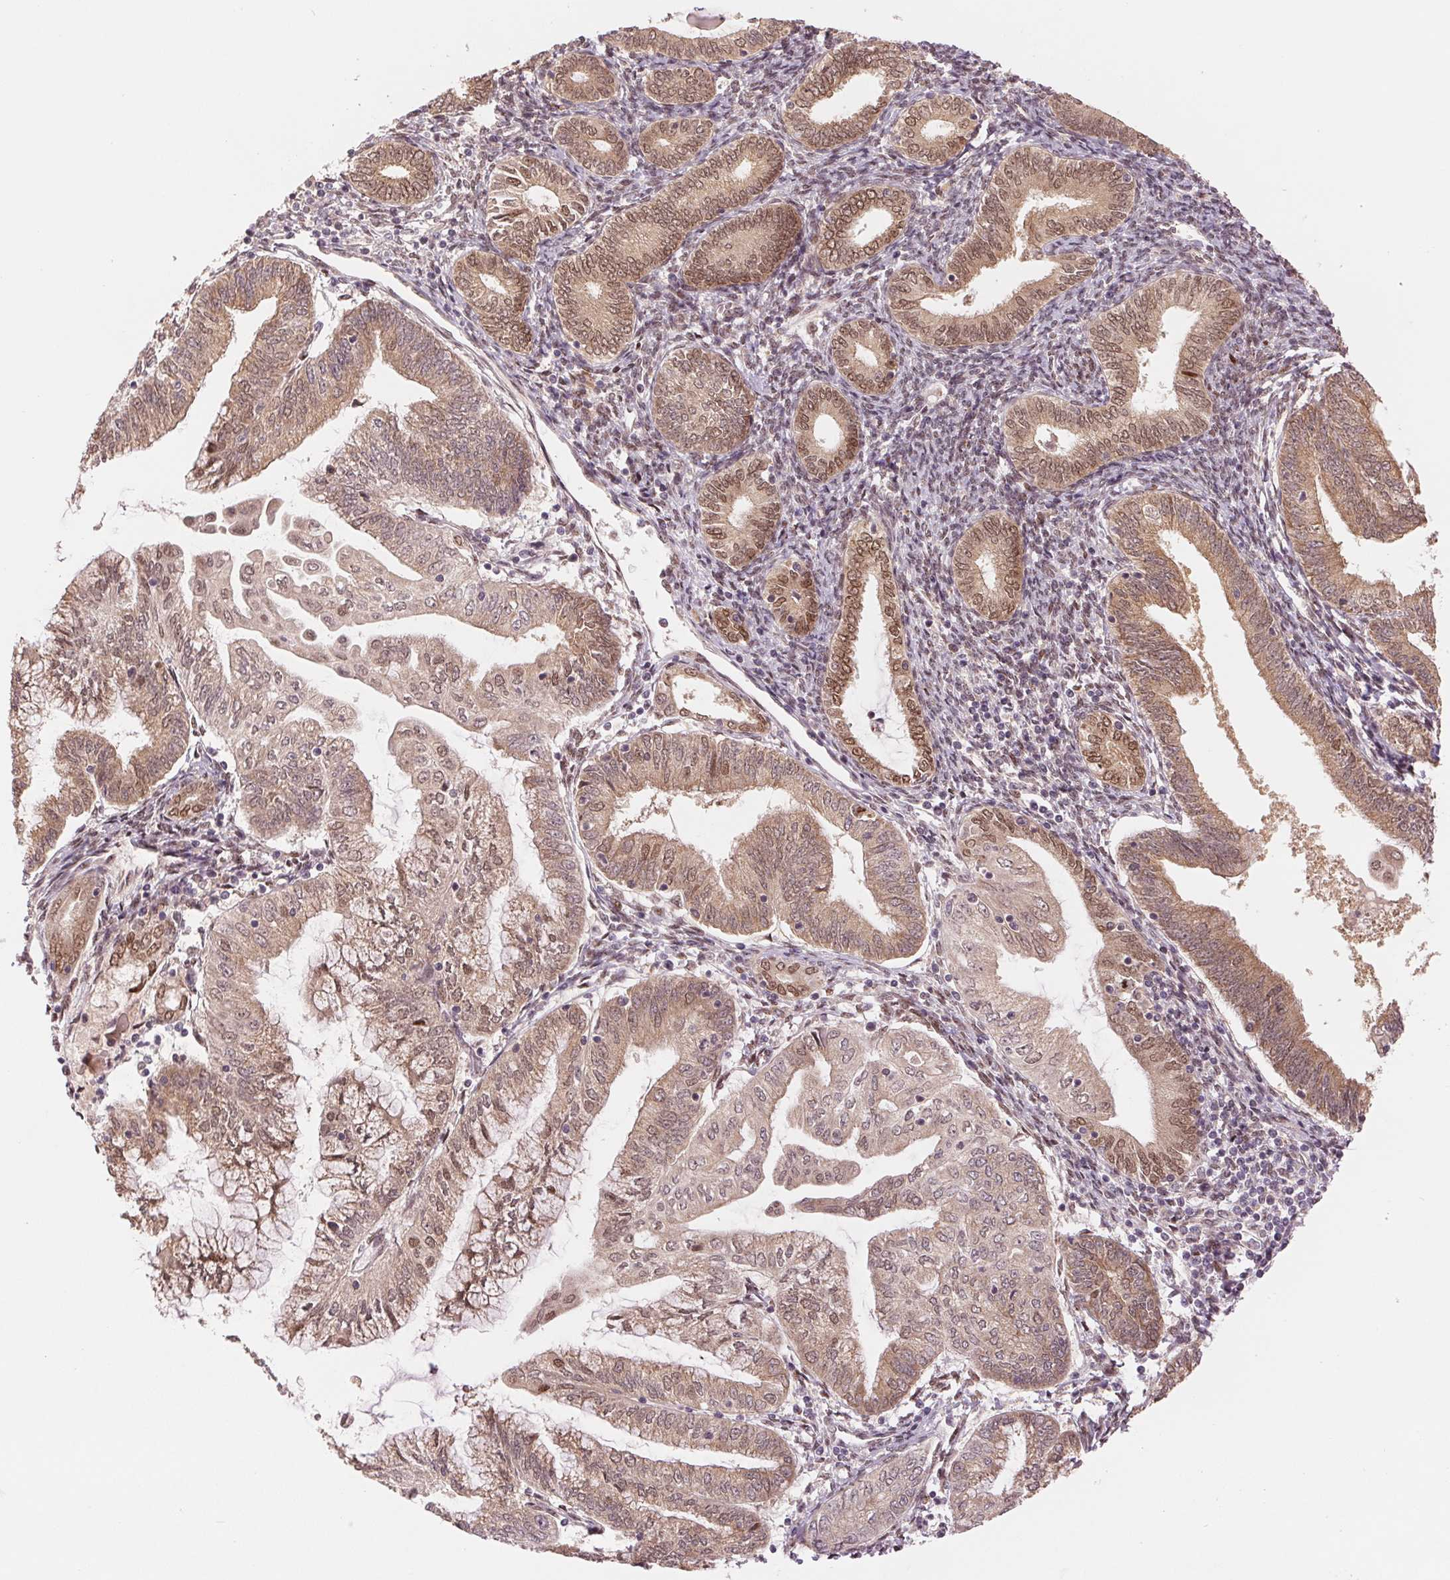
{"staining": {"intensity": "moderate", "quantity": ">75%", "location": "cytoplasmic/membranous,nuclear"}, "tissue": "endometrial cancer", "cell_type": "Tumor cells", "image_type": "cancer", "snomed": [{"axis": "morphology", "description": "Adenocarcinoma, NOS"}, {"axis": "topography", "description": "Endometrium"}], "caption": "Endometrial adenocarcinoma was stained to show a protein in brown. There is medium levels of moderate cytoplasmic/membranous and nuclear positivity in about >75% of tumor cells.", "gene": "ERI3", "patient": {"sex": "female", "age": 55}}